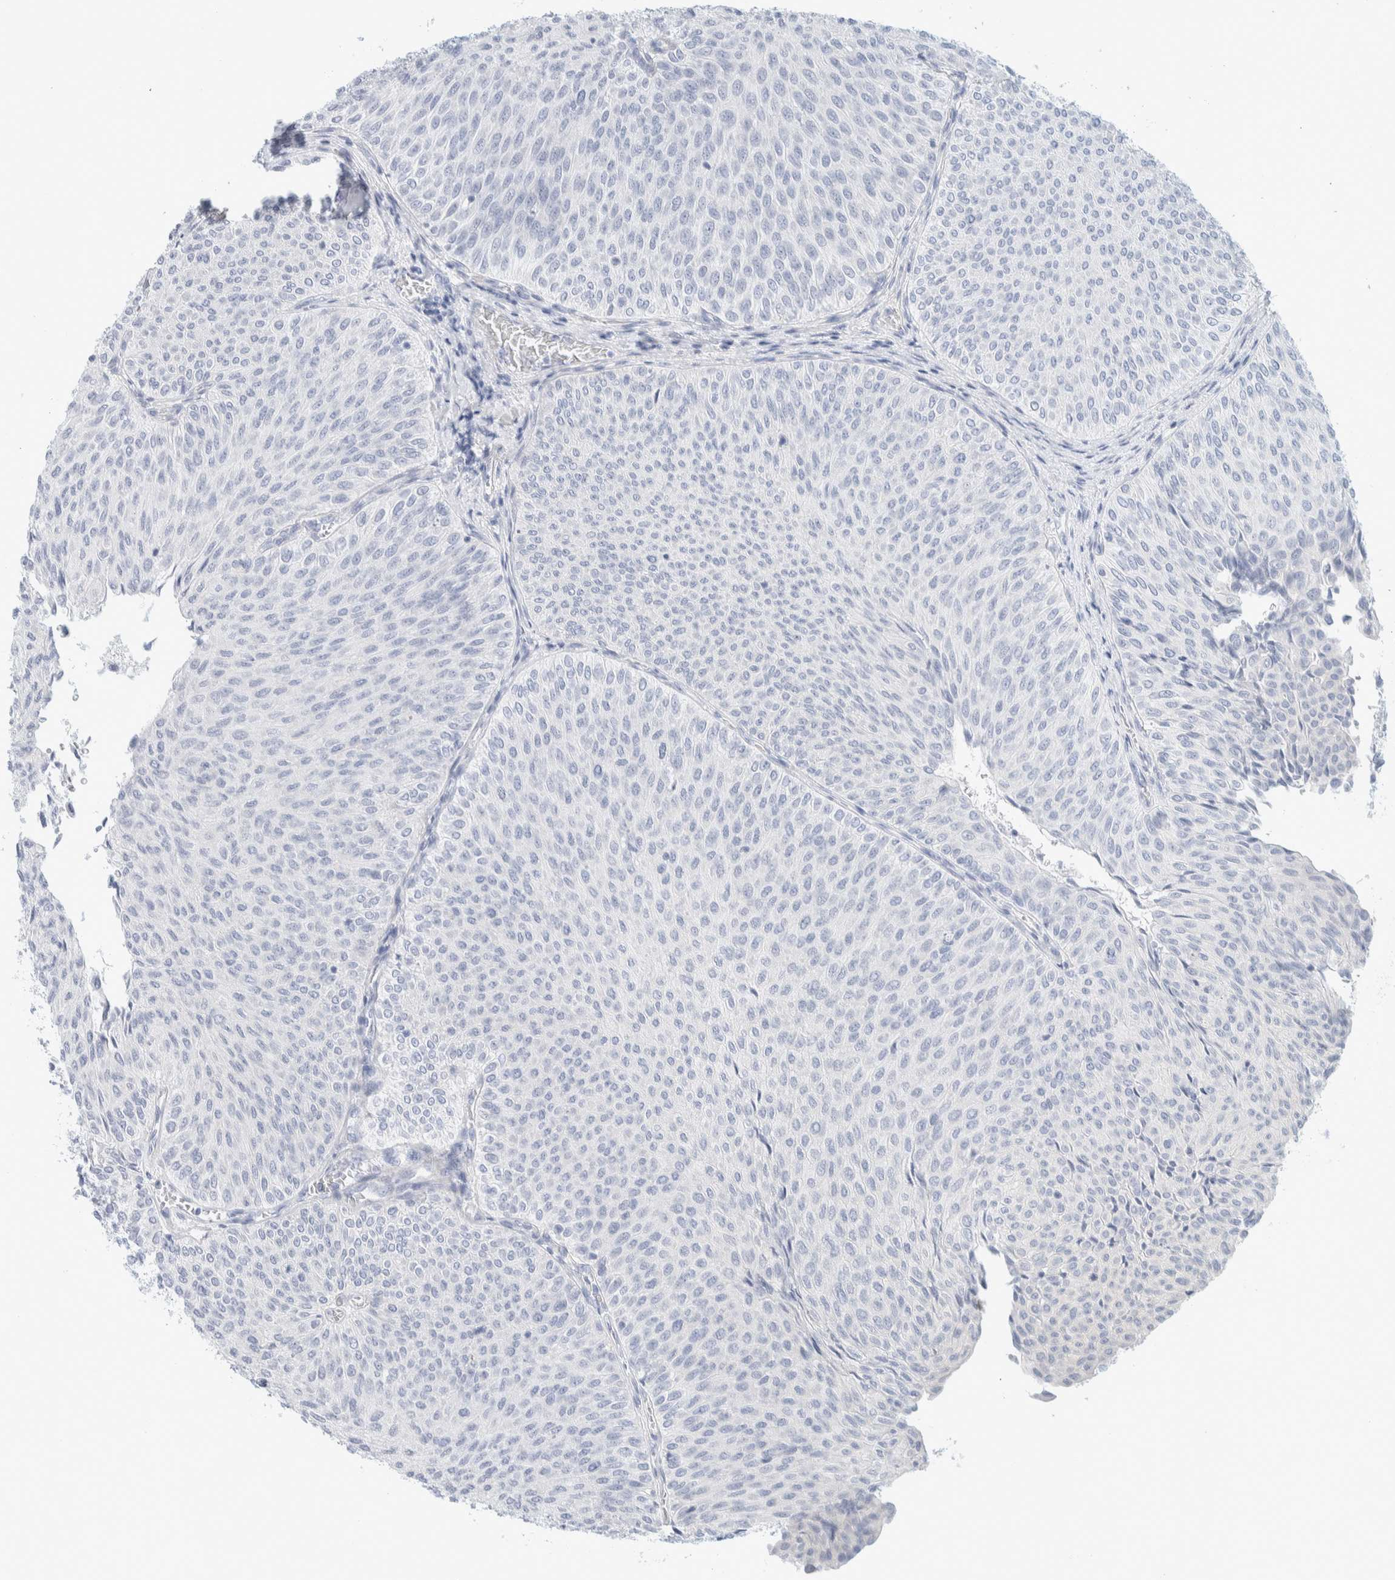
{"staining": {"intensity": "negative", "quantity": "none", "location": "none"}, "tissue": "urothelial cancer", "cell_type": "Tumor cells", "image_type": "cancer", "snomed": [{"axis": "morphology", "description": "Urothelial carcinoma, Low grade"}, {"axis": "topography", "description": "Urinary bladder"}], "caption": "Immunohistochemistry (IHC) micrograph of urothelial cancer stained for a protein (brown), which shows no positivity in tumor cells. The staining was performed using DAB to visualize the protein expression in brown, while the nuclei were stained in blue with hematoxylin (Magnification: 20x).", "gene": "ATCAY", "patient": {"sex": "male", "age": 78}}